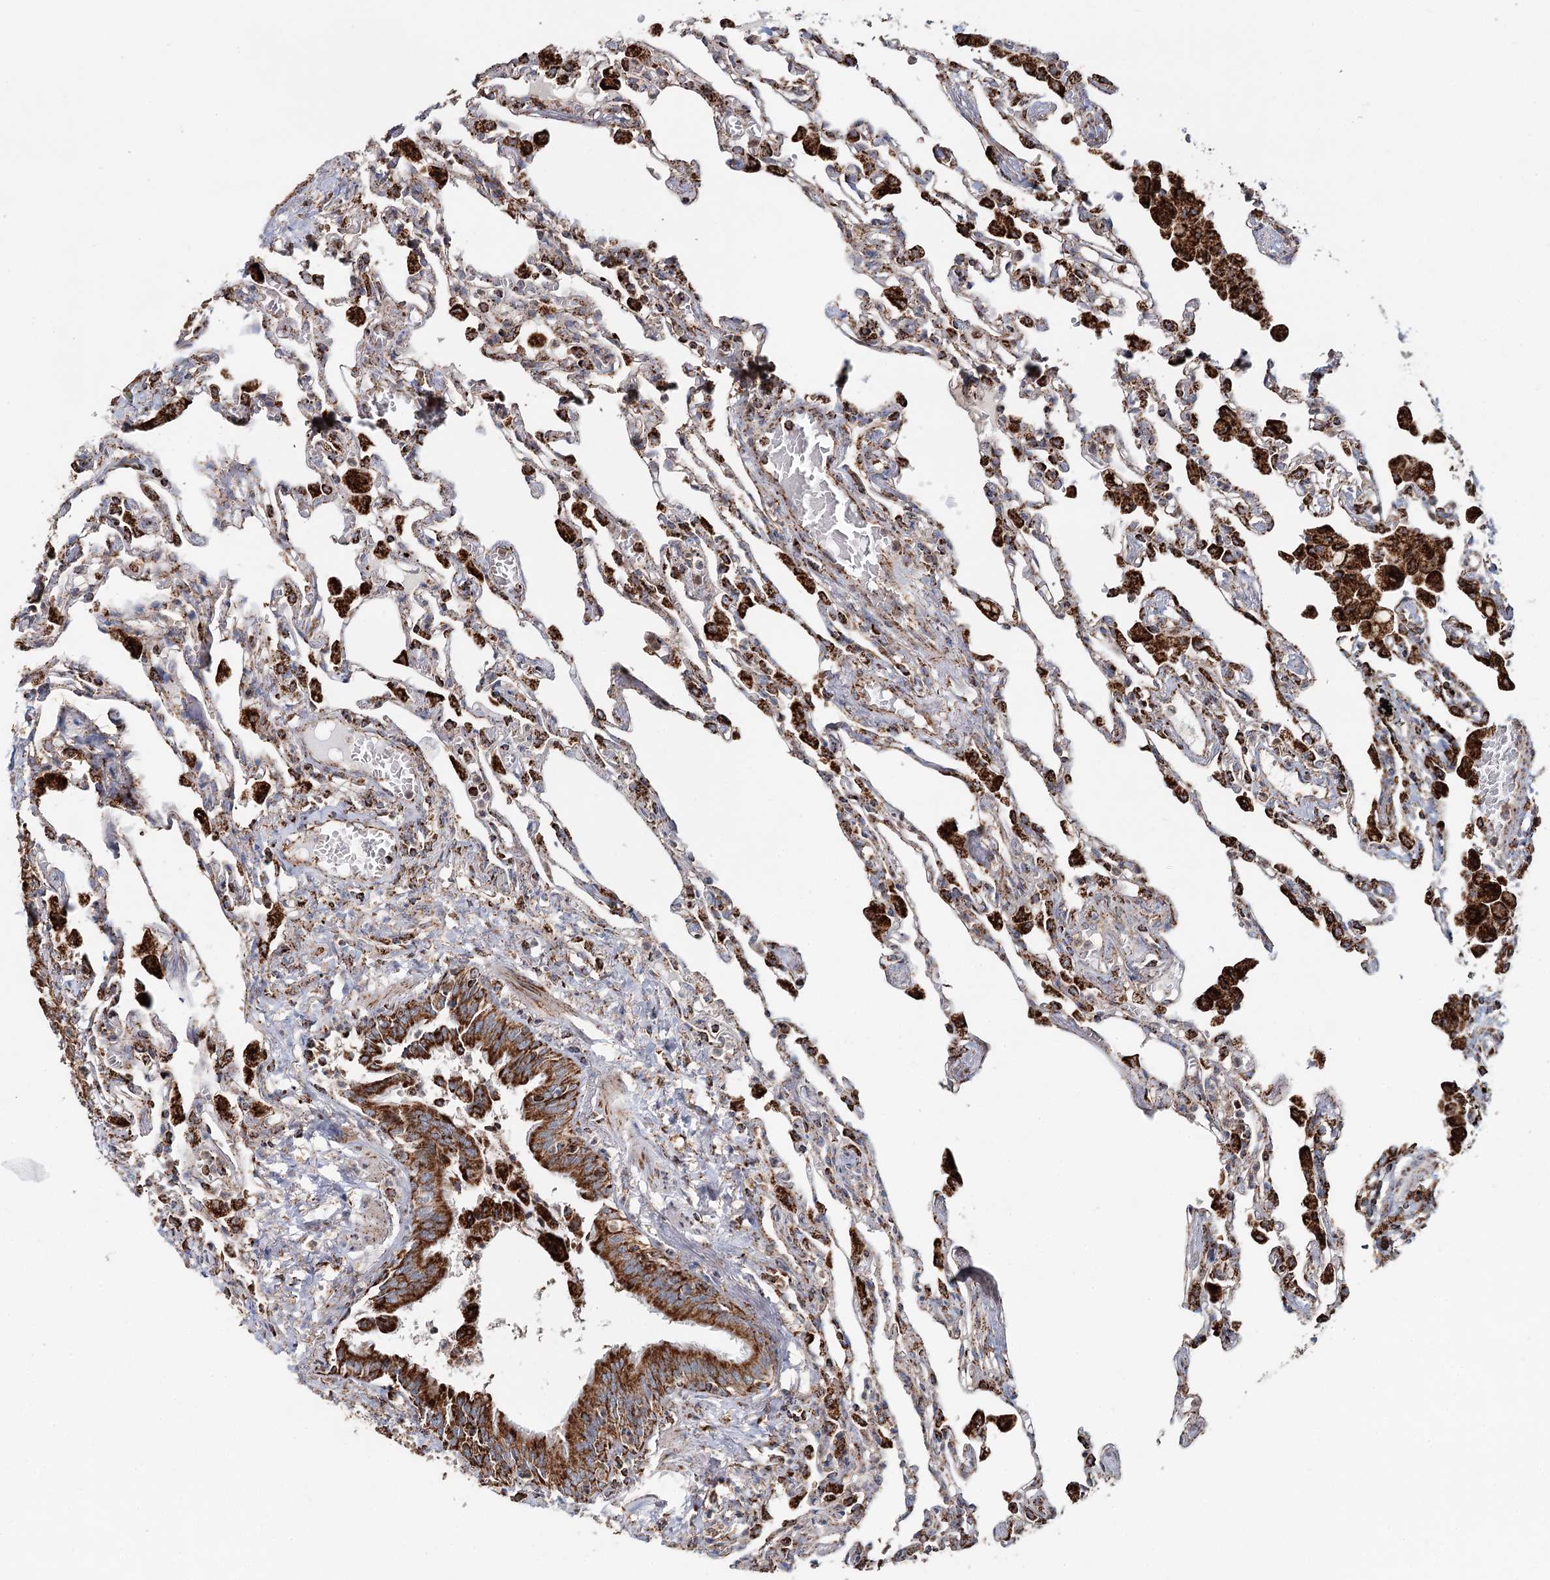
{"staining": {"intensity": "moderate", "quantity": "25%-75%", "location": "cytoplasmic/membranous"}, "tissue": "lung", "cell_type": "Alveolar cells", "image_type": "normal", "snomed": [{"axis": "morphology", "description": "Normal tissue, NOS"}, {"axis": "topography", "description": "Bronchus"}, {"axis": "topography", "description": "Lung"}], "caption": "Immunohistochemical staining of benign human lung shows 25%-75% levels of moderate cytoplasmic/membranous protein staining in about 25%-75% of alveolar cells.", "gene": "APH1A", "patient": {"sex": "female", "age": 49}}